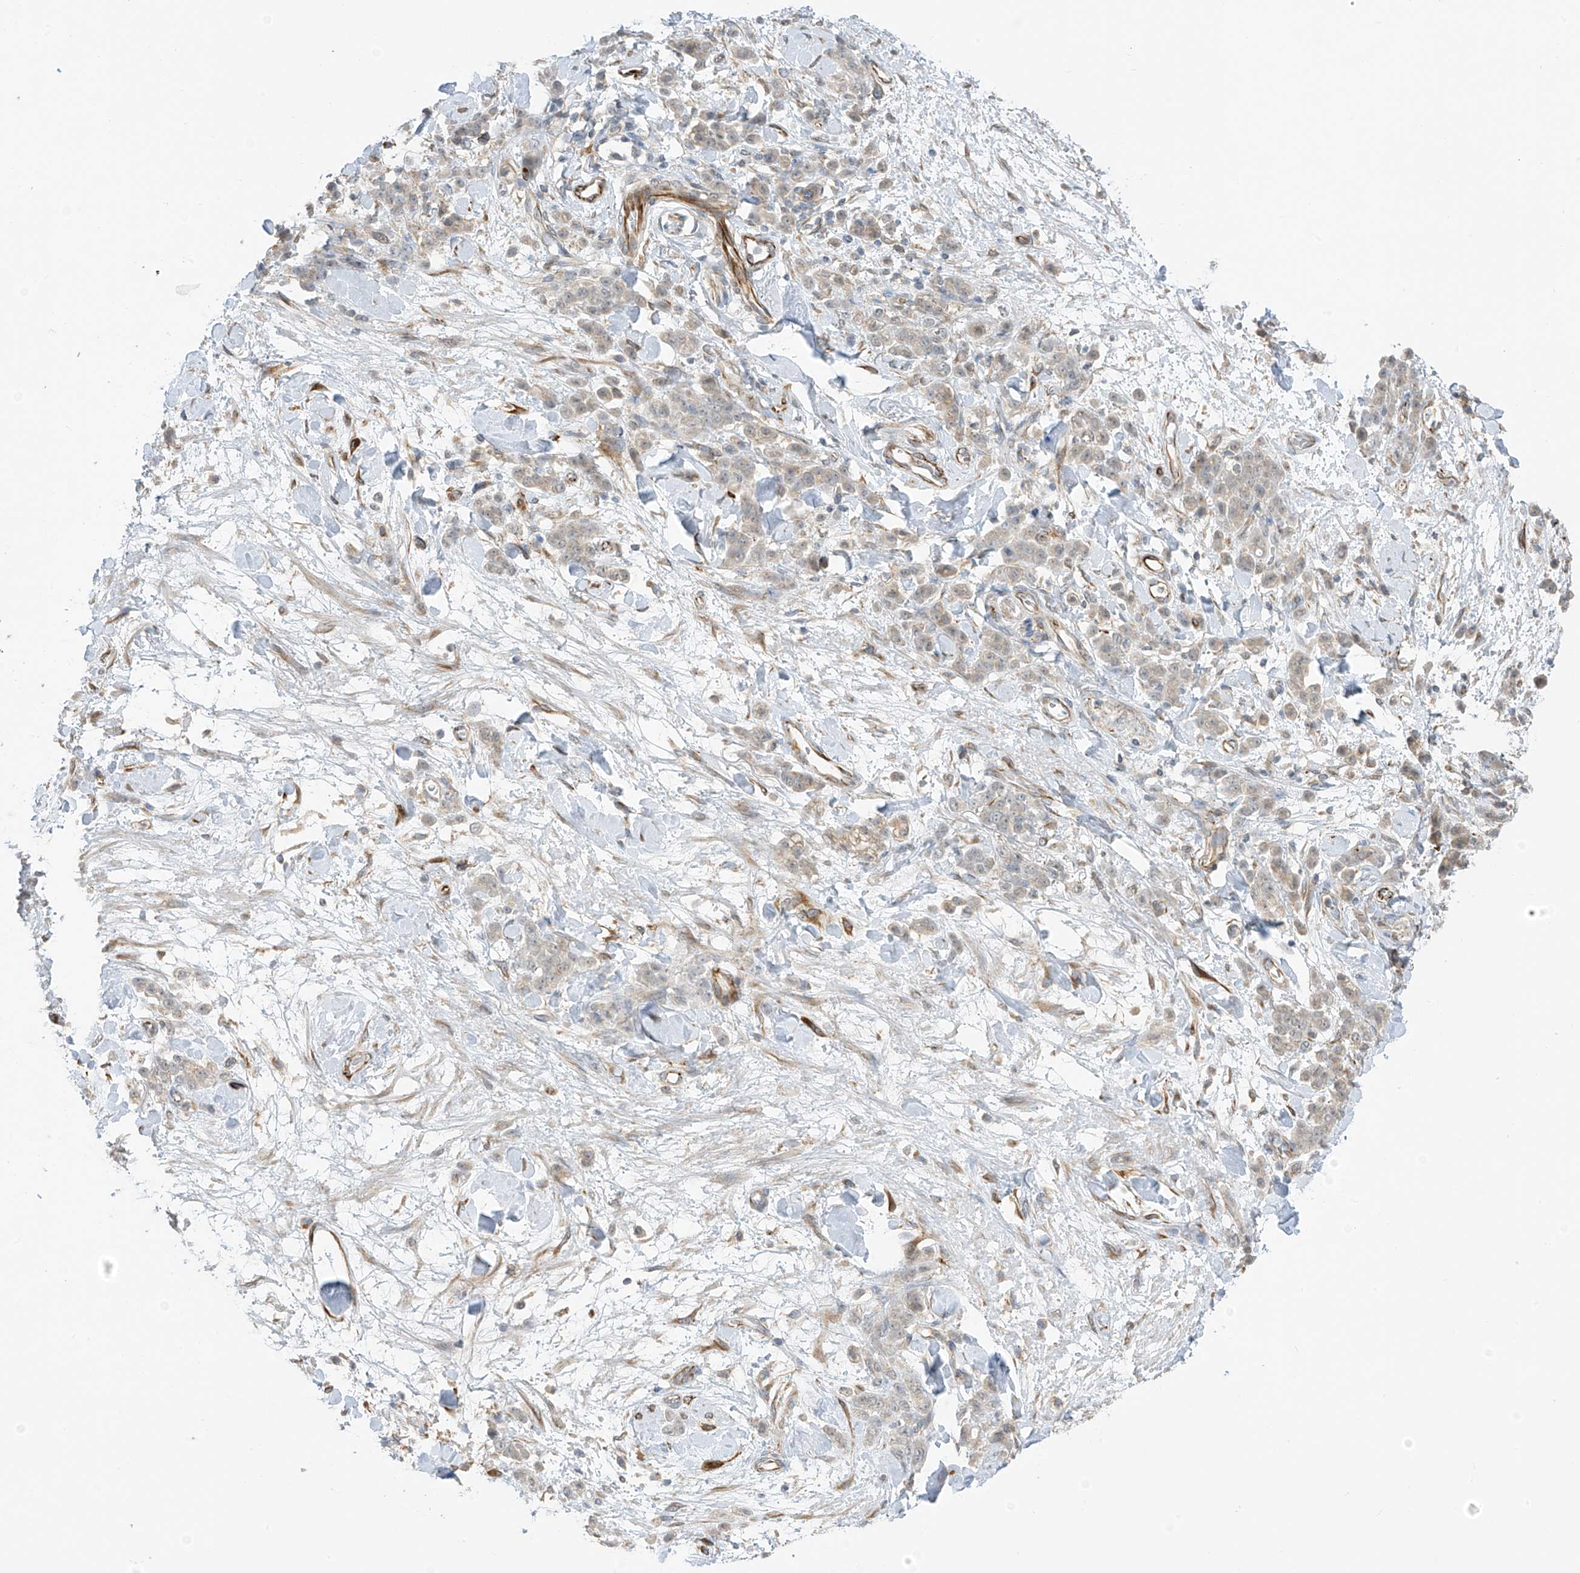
{"staining": {"intensity": "weak", "quantity": "<25%", "location": "cytoplasmic/membranous"}, "tissue": "stomach cancer", "cell_type": "Tumor cells", "image_type": "cancer", "snomed": [{"axis": "morphology", "description": "Normal tissue, NOS"}, {"axis": "morphology", "description": "Adenocarcinoma, NOS"}, {"axis": "topography", "description": "Stomach"}], "caption": "An immunohistochemistry micrograph of stomach adenocarcinoma is shown. There is no staining in tumor cells of stomach adenocarcinoma.", "gene": "HS6ST2", "patient": {"sex": "male", "age": 82}}